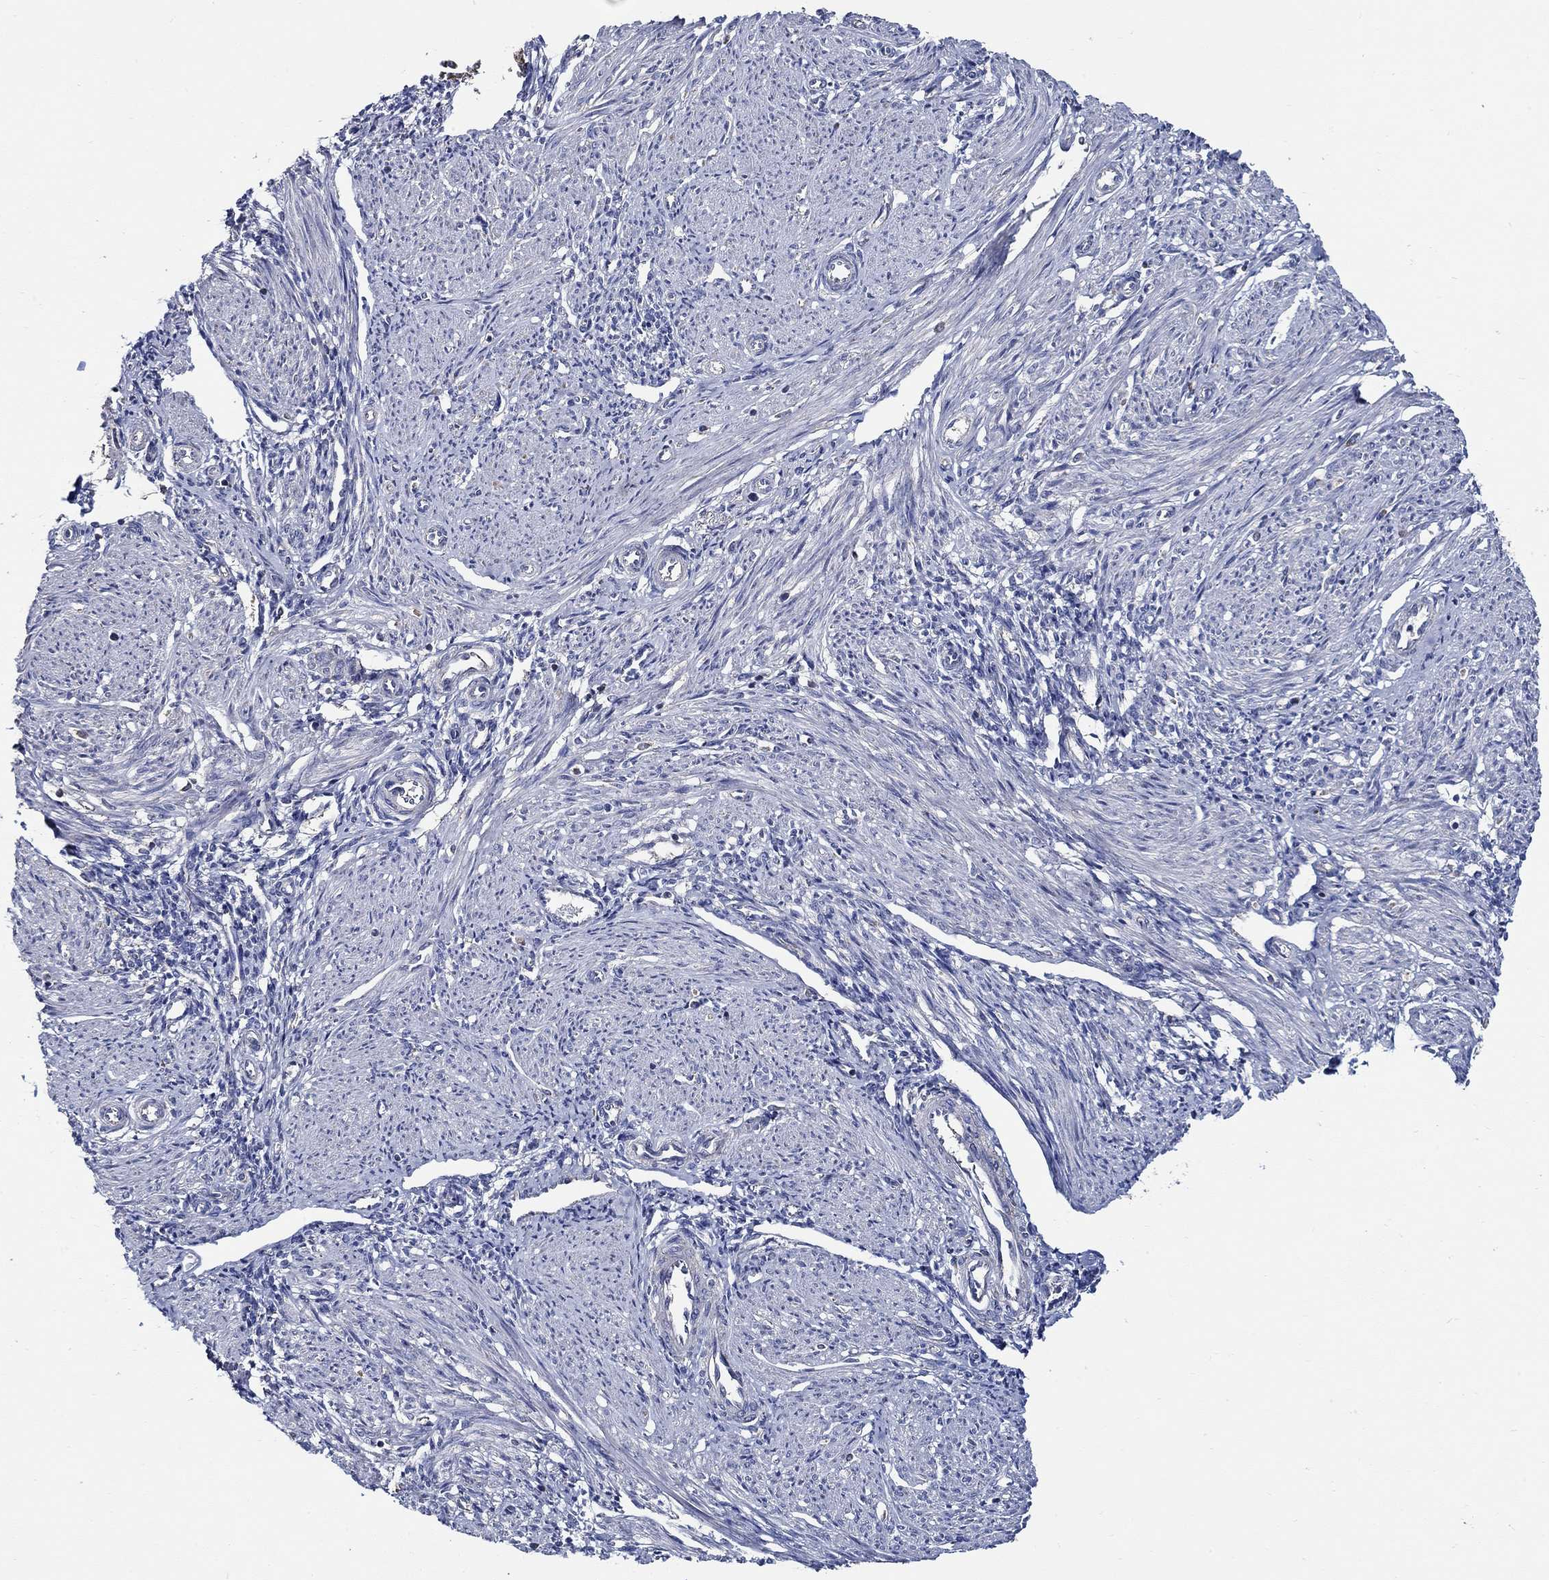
{"staining": {"intensity": "negative", "quantity": "none", "location": "none"}, "tissue": "endometrium", "cell_type": "Cells in endometrial stroma", "image_type": "normal", "snomed": [{"axis": "morphology", "description": "Normal tissue, NOS"}, {"axis": "topography", "description": "Endometrium"}], "caption": "This photomicrograph is of benign endometrium stained with immunohistochemistry (IHC) to label a protein in brown with the nuclei are counter-stained blue. There is no staining in cells in endometrial stroma.", "gene": "WDR53", "patient": {"sex": "female", "age": 37}}